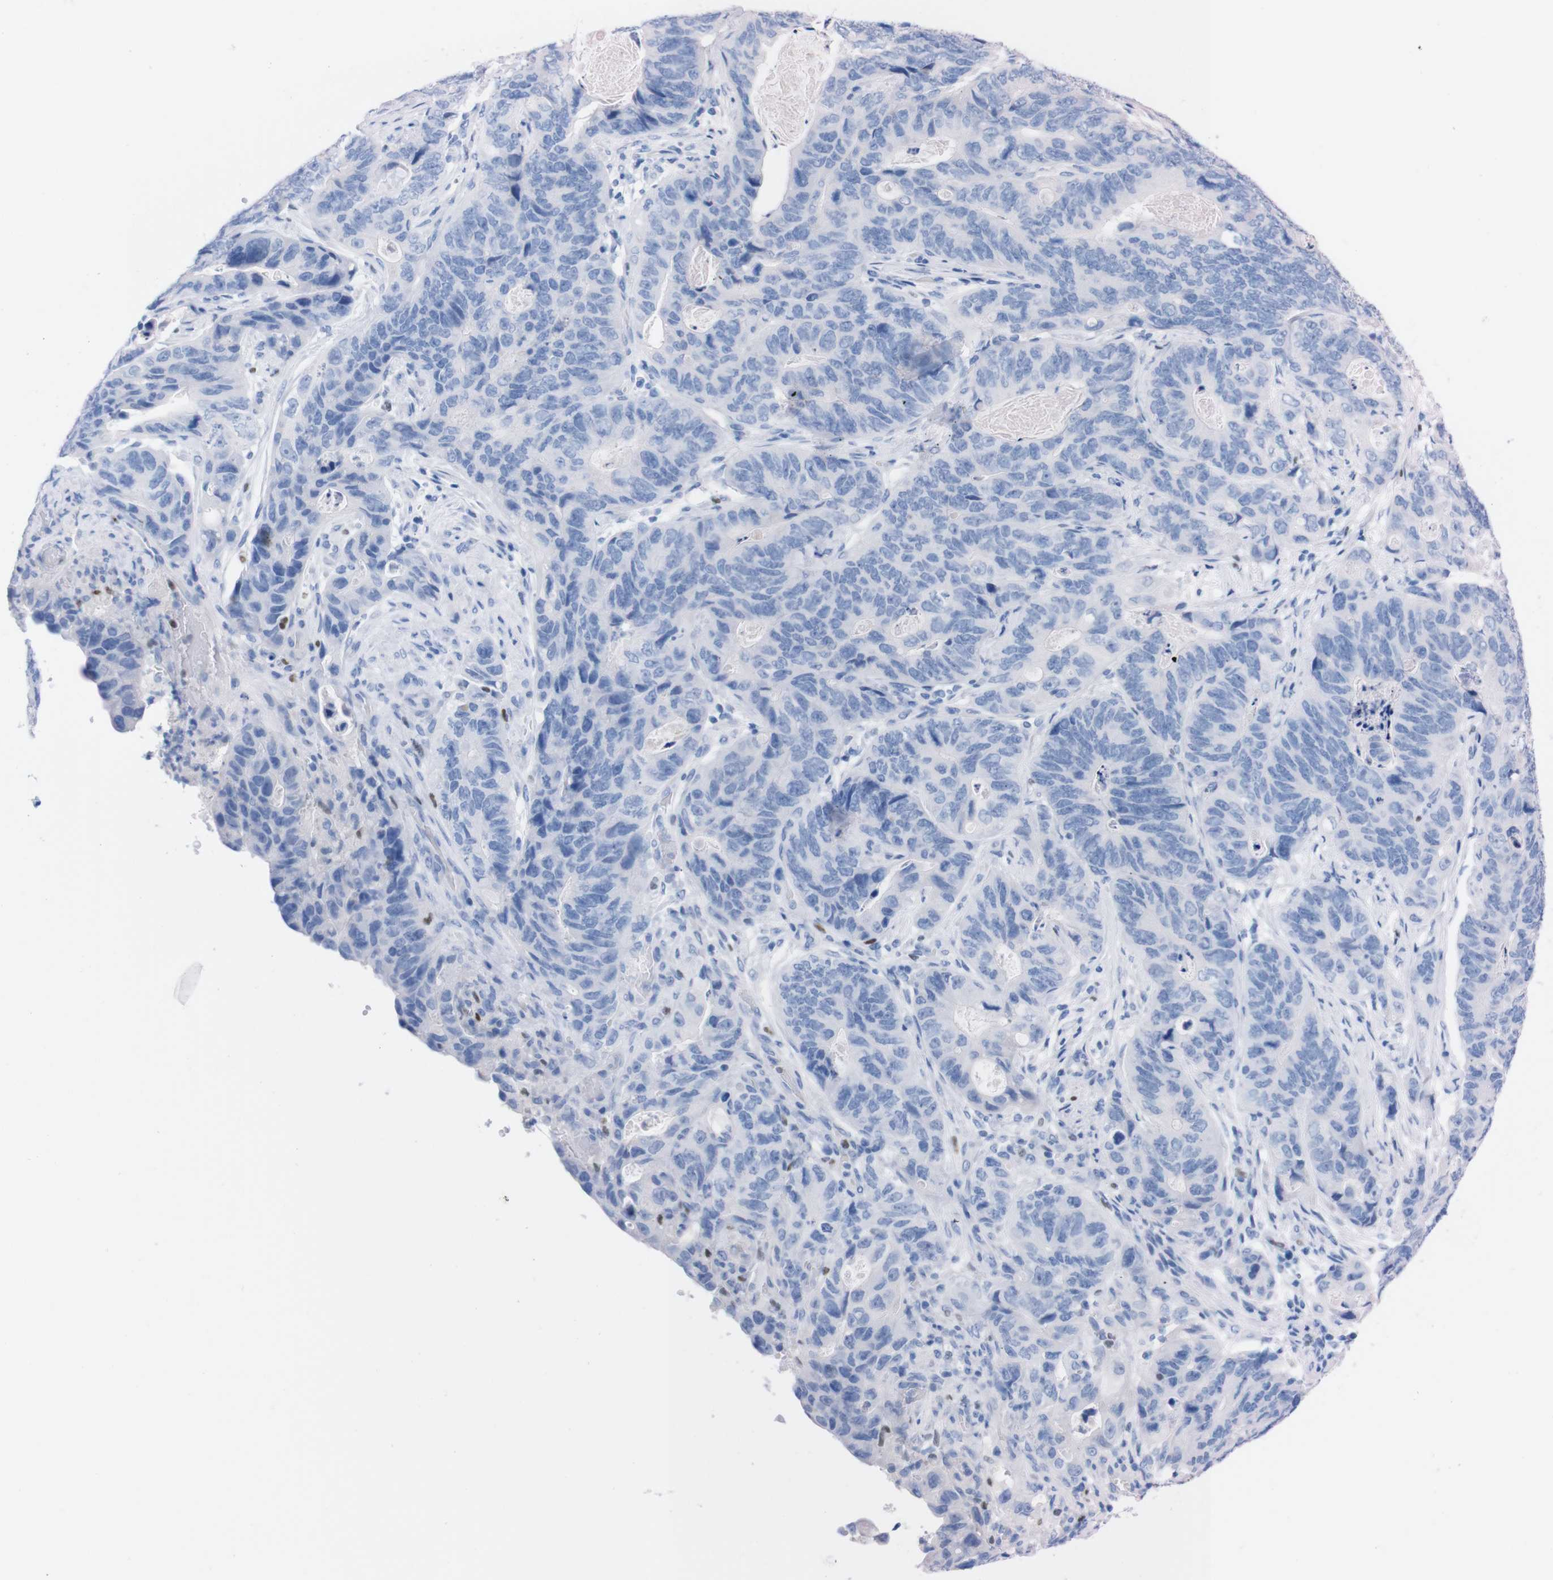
{"staining": {"intensity": "negative", "quantity": "none", "location": "none"}, "tissue": "stomach cancer", "cell_type": "Tumor cells", "image_type": "cancer", "snomed": [{"axis": "morphology", "description": "Adenocarcinoma, NOS"}, {"axis": "topography", "description": "Stomach"}], "caption": "Immunohistochemistry histopathology image of stomach cancer stained for a protein (brown), which displays no positivity in tumor cells.", "gene": "P2RY12", "patient": {"sex": "female", "age": 89}}